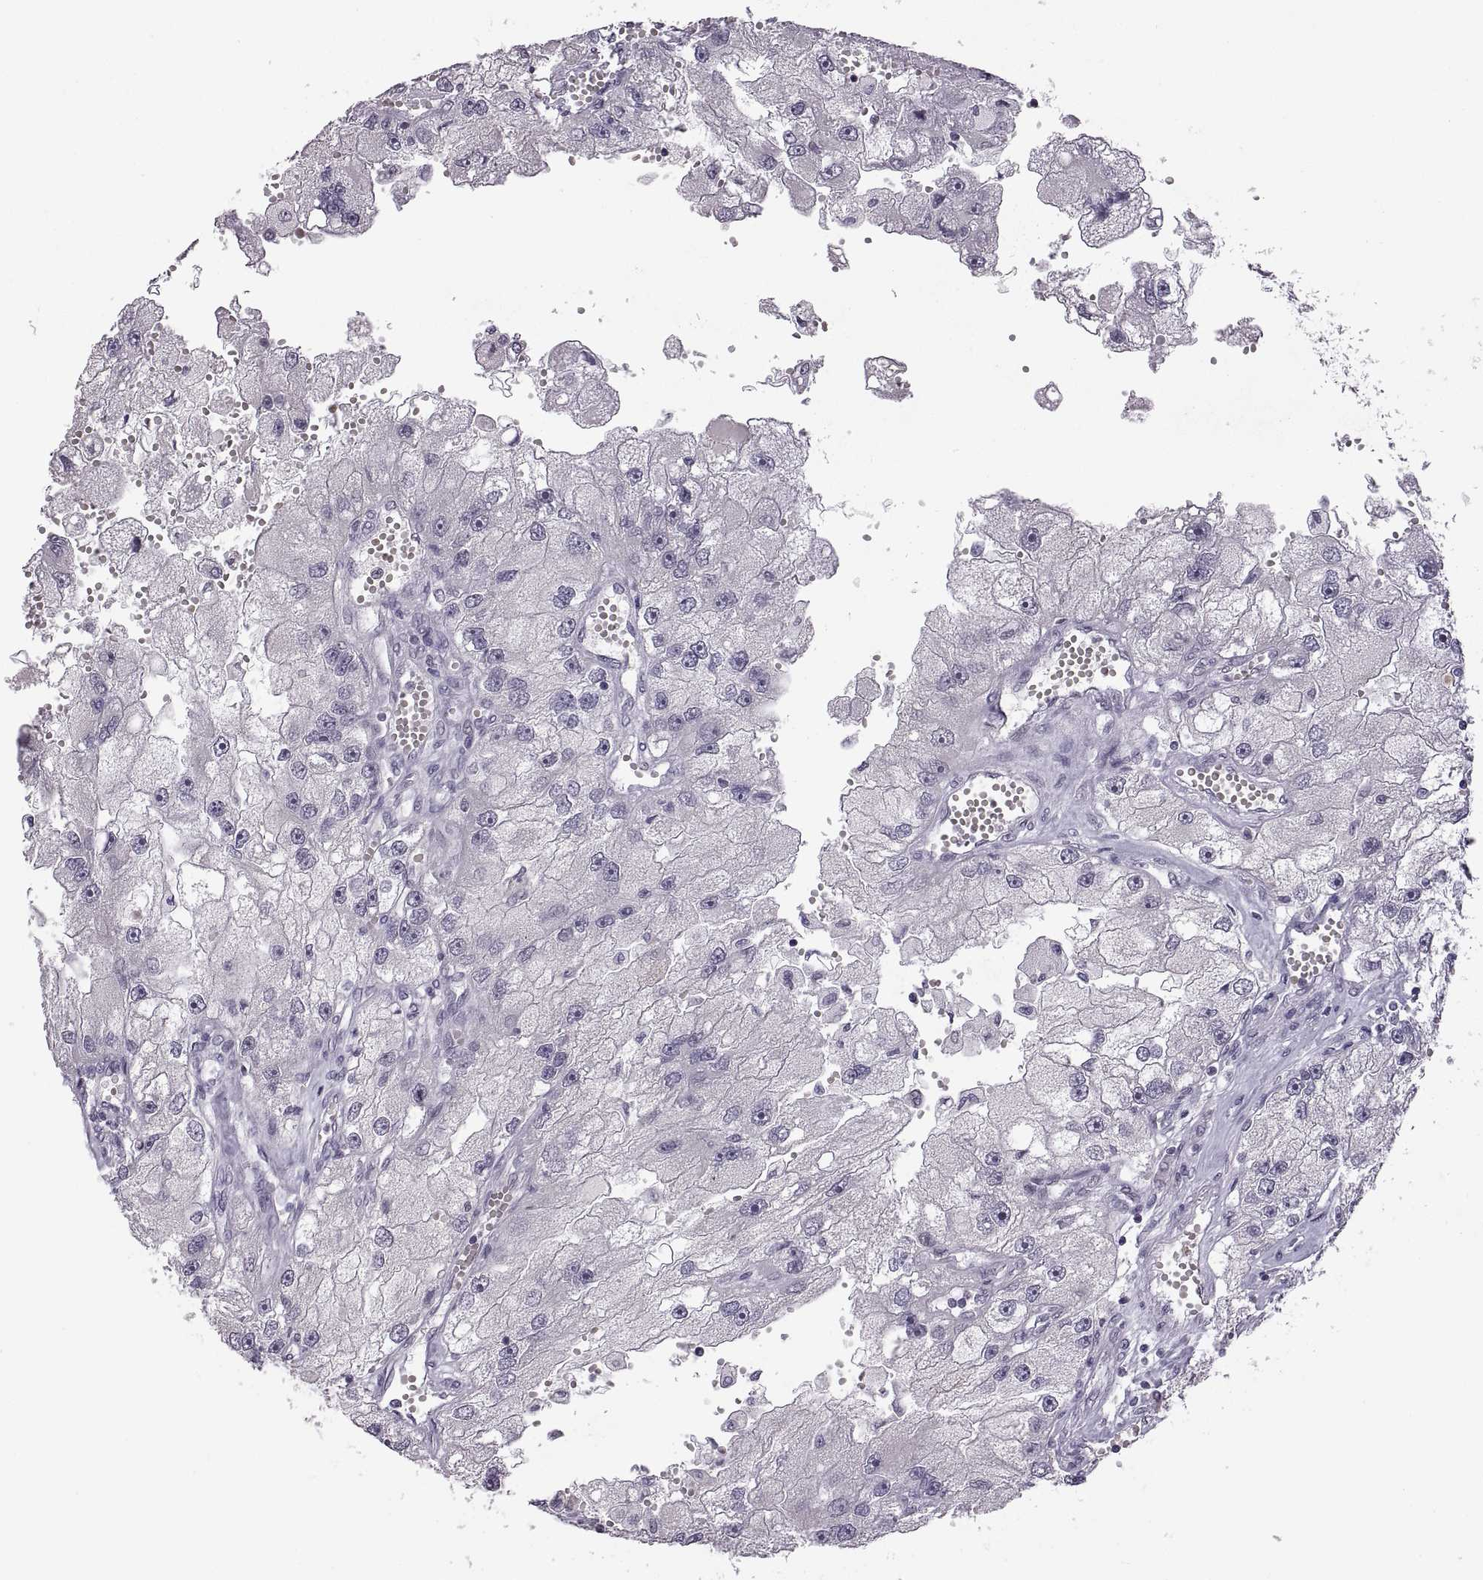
{"staining": {"intensity": "negative", "quantity": "none", "location": "none"}, "tissue": "renal cancer", "cell_type": "Tumor cells", "image_type": "cancer", "snomed": [{"axis": "morphology", "description": "Adenocarcinoma, NOS"}, {"axis": "topography", "description": "Kidney"}], "caption": "IHC of renal cancer shows no staining in tumor cells.", "gene": "NEK2", "patient": {"sex": "male", "age": 63}}